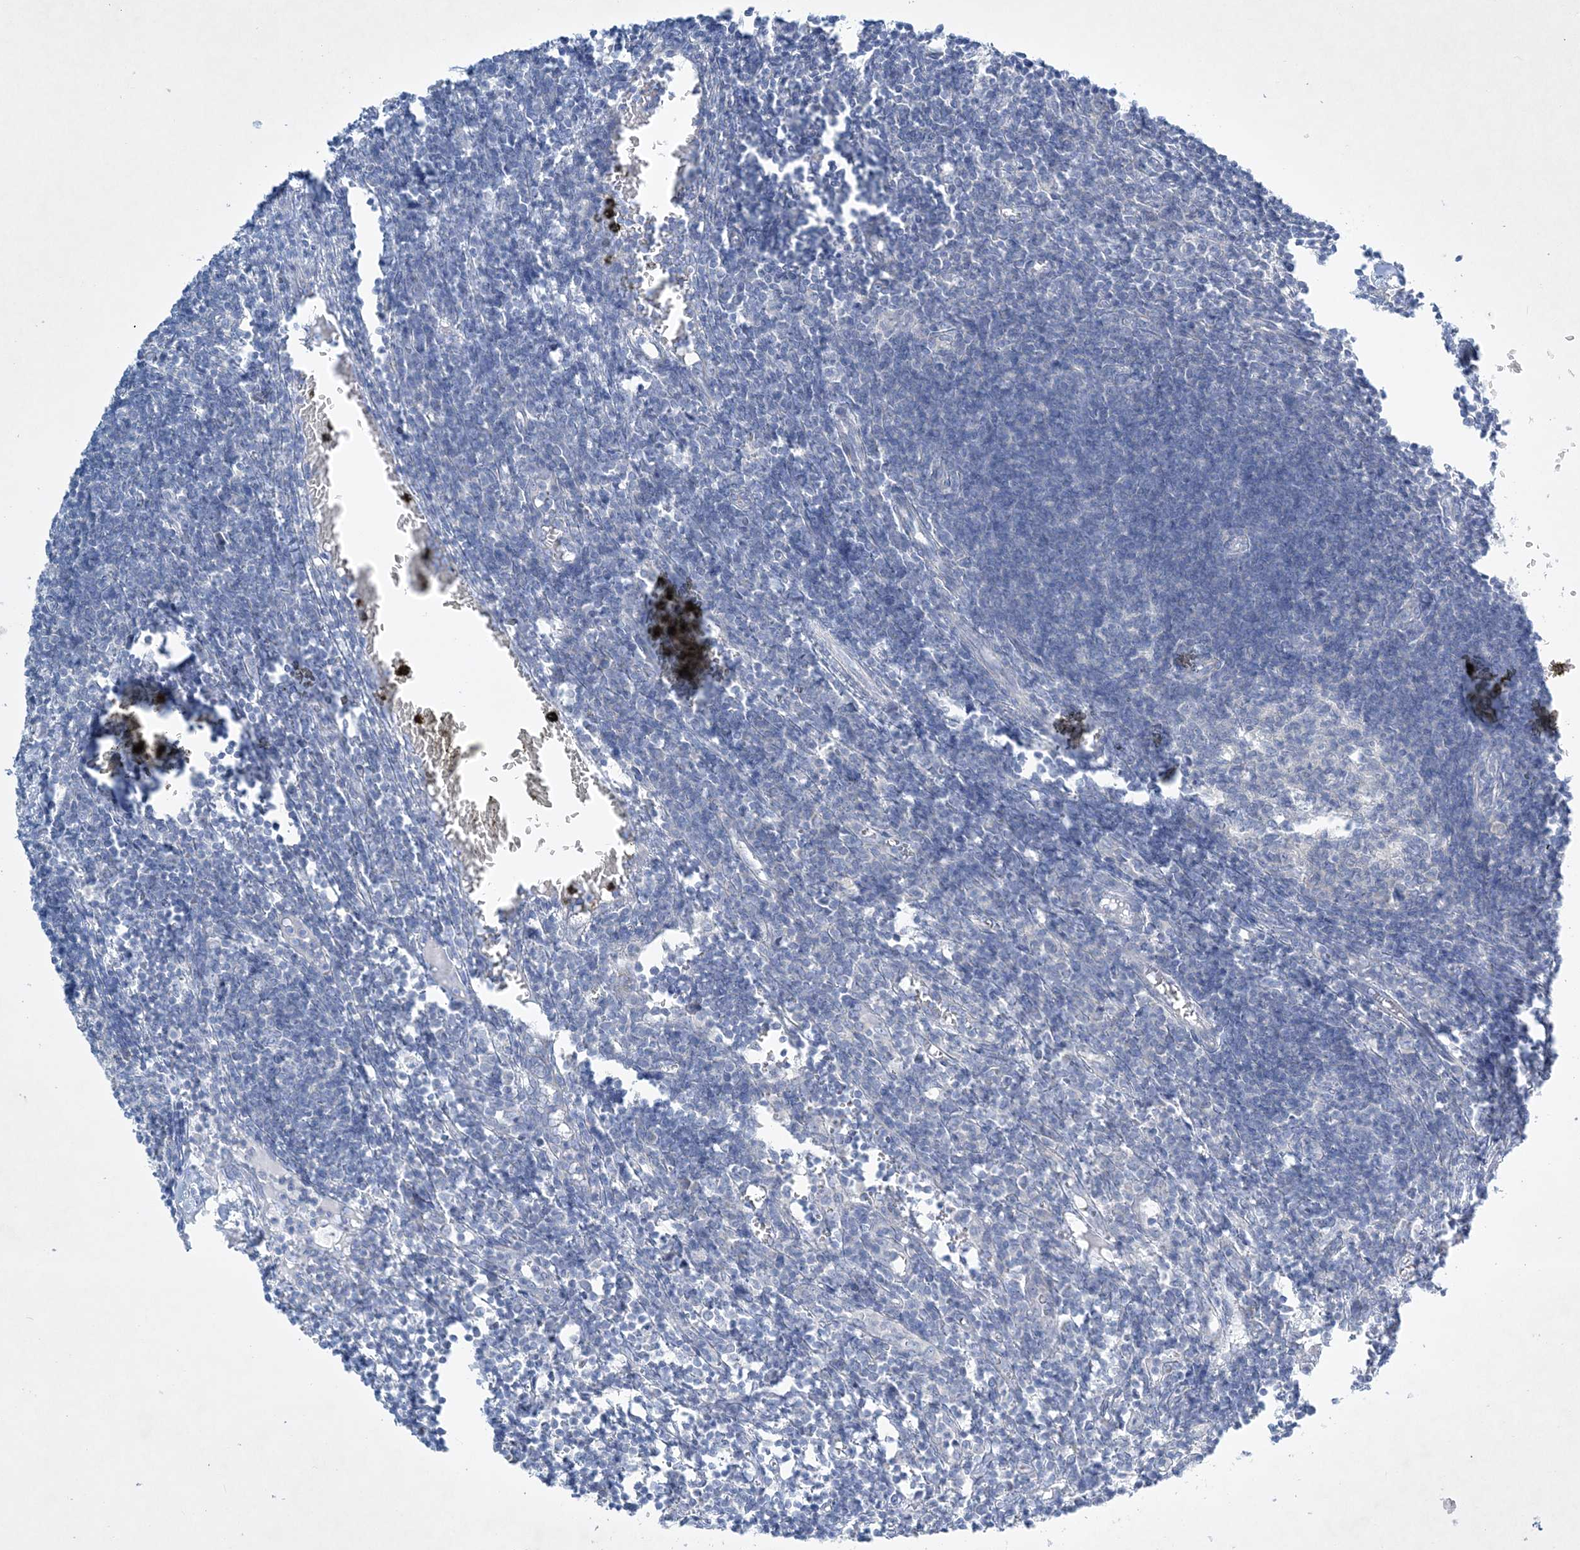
{"staining": {"intensity": "negative", "quantity": "none", "location": "none"}, "tissue": "lymph node", "cell_type": "Germinal center cells", "image_type": "normal", "snomed": [{"axis": "morphology", "description": "Normal tissue, NOS"}, {"axis": "morphology", "description": "Malignant melanoma, Metastatic site"}, {"axis": "topography", "description": "Lymph node"}], "caption": "IHC of normal human lymph node demonstrates no staining in germinal center cells. Brightfield microscopy of immunohistochemistry (IHC) stained with DAB (brown) and hematoxylin (blue), captured at high magnification.", "gene": "FARSB", "patient": {"sex": "male", "age": 41}}